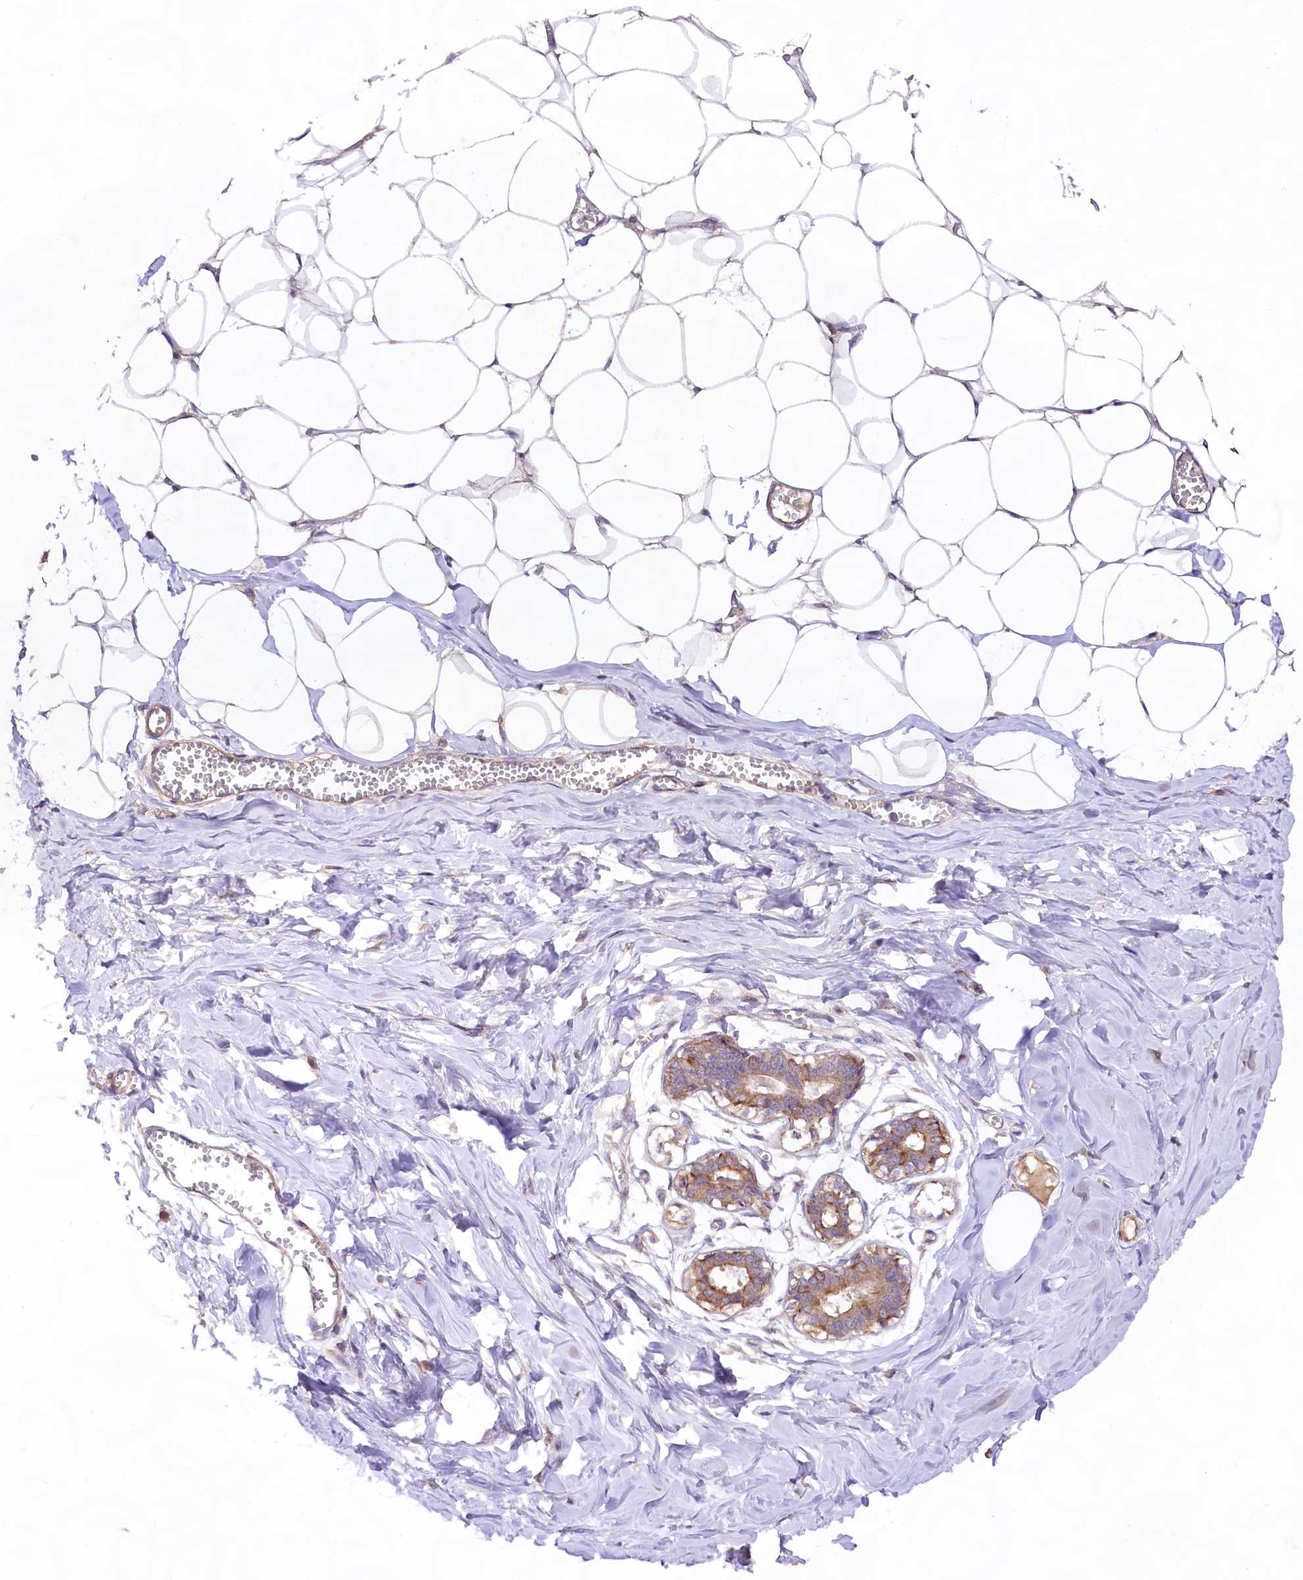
{"staining": {"intensity": "negative", "quantity": "none", "location": "none"}, "tissue": "breast", "cell_type": "Adipocytes", "image_type": "normal", "snomed": [{"axis": "morphology", "description": "Normal tissue, NOS"}, {"axis": "topography", "description": "Breast"}], "caption": "The histopathology image displays no staining of adipocytes in unremarkable breast.", "gene": "VPS11", "patient": {"sex": "female", "age": 27}}